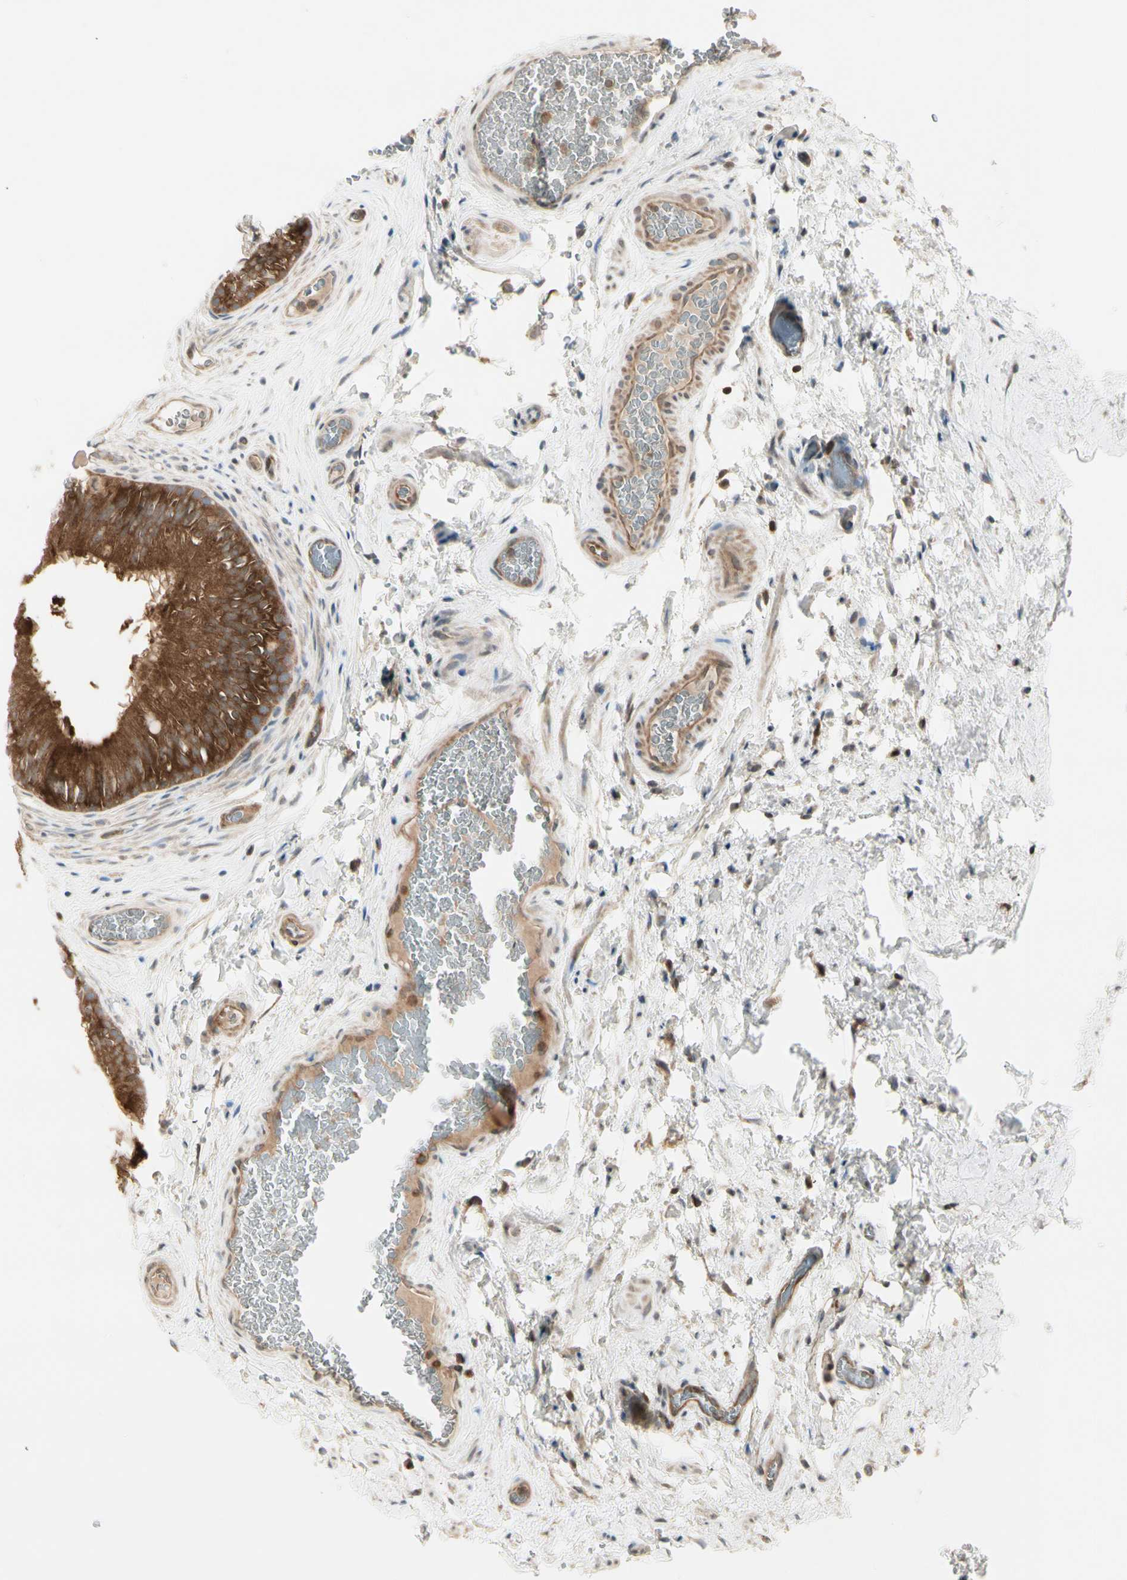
{"staining": {"intensity": "strong", "quantity": ">75%", "location": "cytoplasmic/membranous"}, "tissue": "epididymis", "cell_type": "Glandular cells", "image_type": "normal", "snomed": [{"axis": "morphology", "description": "Normal tissue, NOS"}, {"axis": "topography", "description": "Epididymis"}], "caption": "Brown immunohistochemical staining in unremarkable human epididymis reveals strong cytoplasmic/membranous expression in approximately >75% of glandular cells. Nuclei are stained in blue.", "gene": "OXSR1", "patient": {"sex": "male", "age": 36}}